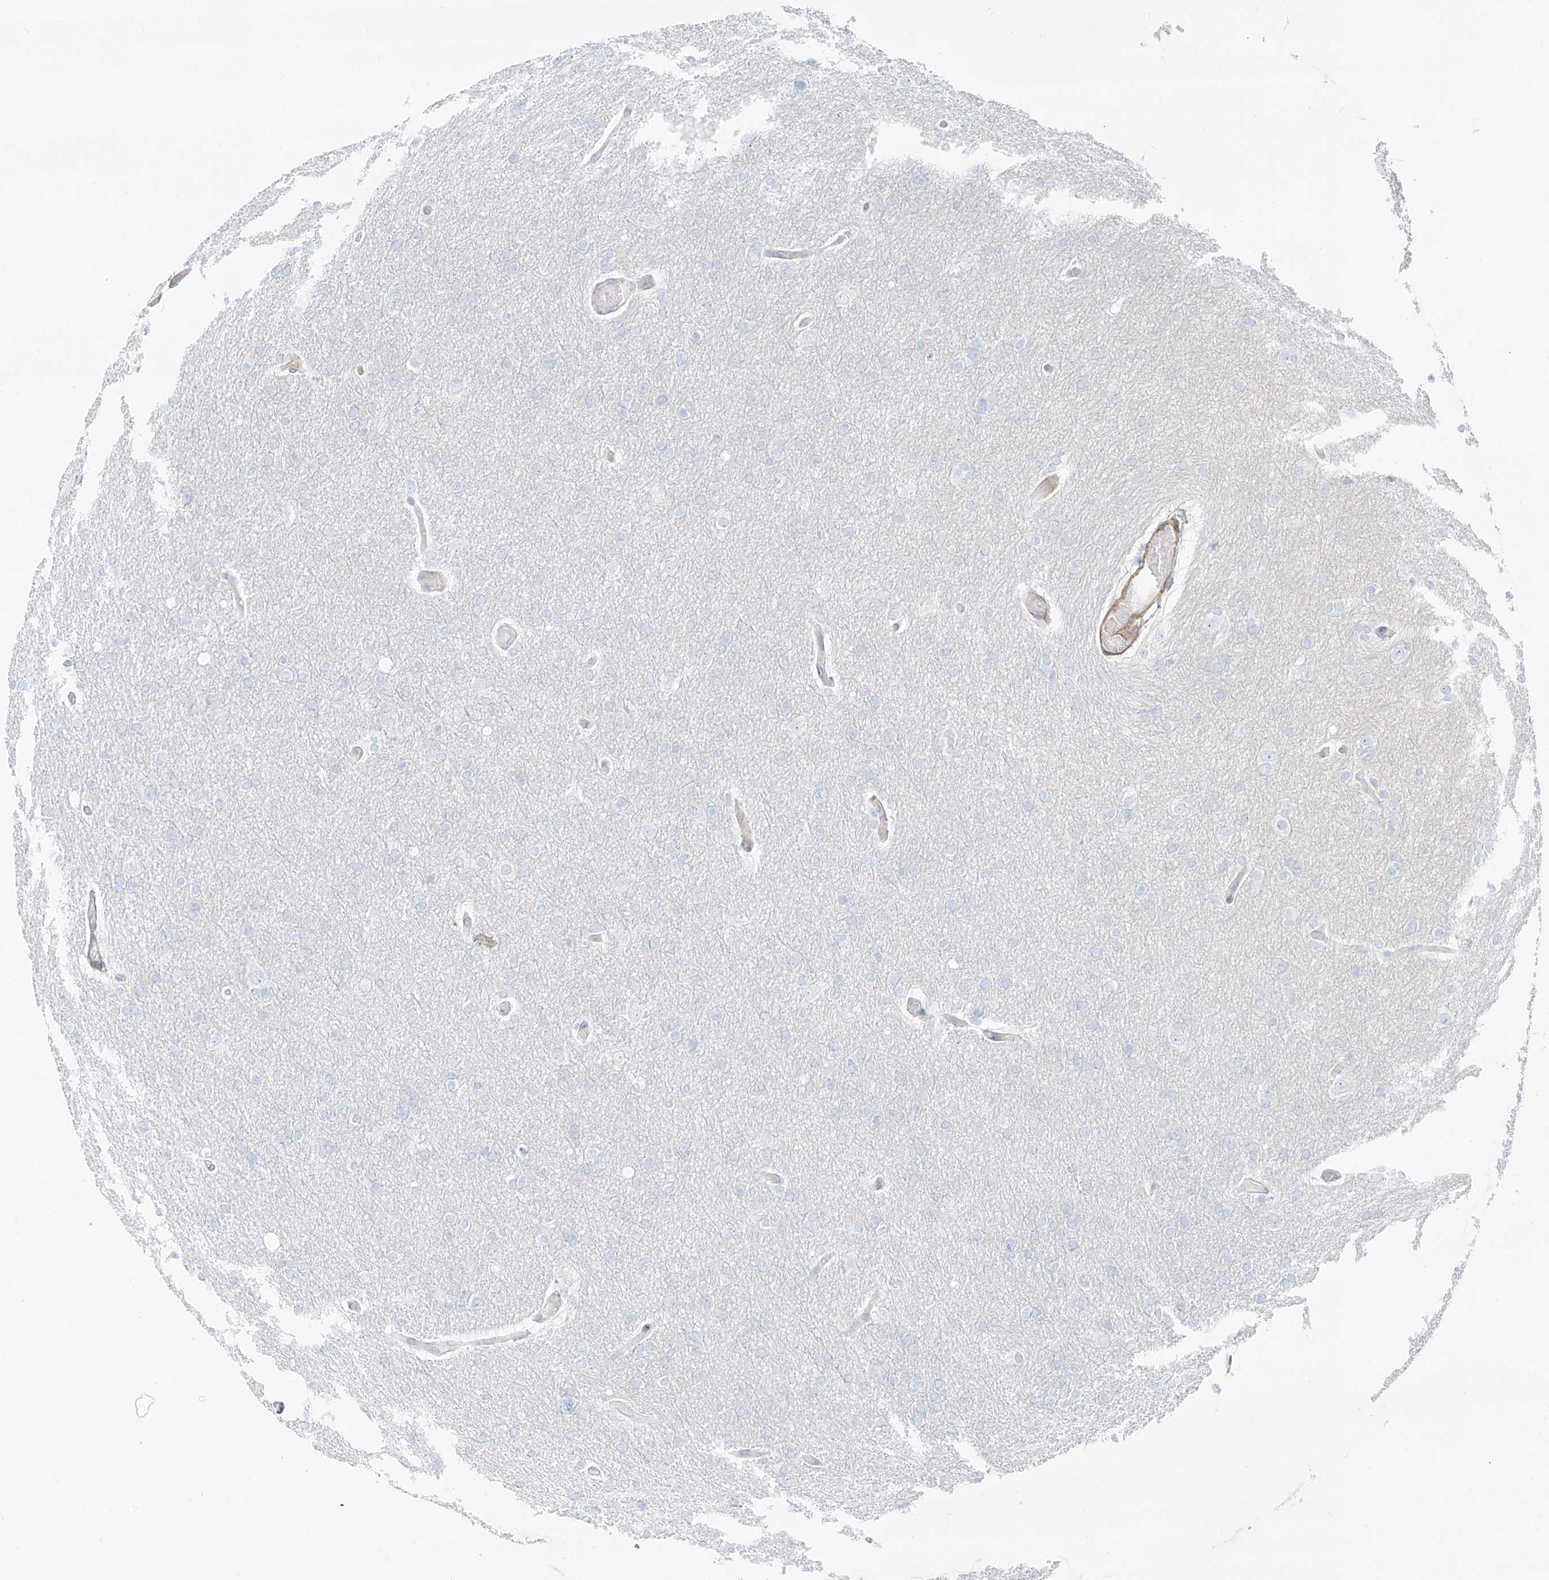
{"staining": {"intensity": "negative", "quantity": "none", "location": "none"}, "tissue": "glioma", "cell_type": "Tumor cells", "image_type": "cancer", "snomed": [{"axis": "morphology", "description": "Glioma, malignant, High grade"}, {"axis": "topography", "description": "Cerebral cortex"}], "caption": "High-grade glioma (malignant) stained for a protein using immunohistochemistry (IHC) demonstrates no positivity tumor cells.", "gene": "SMCP", "patient": {"sex": "female", "age": 36}}